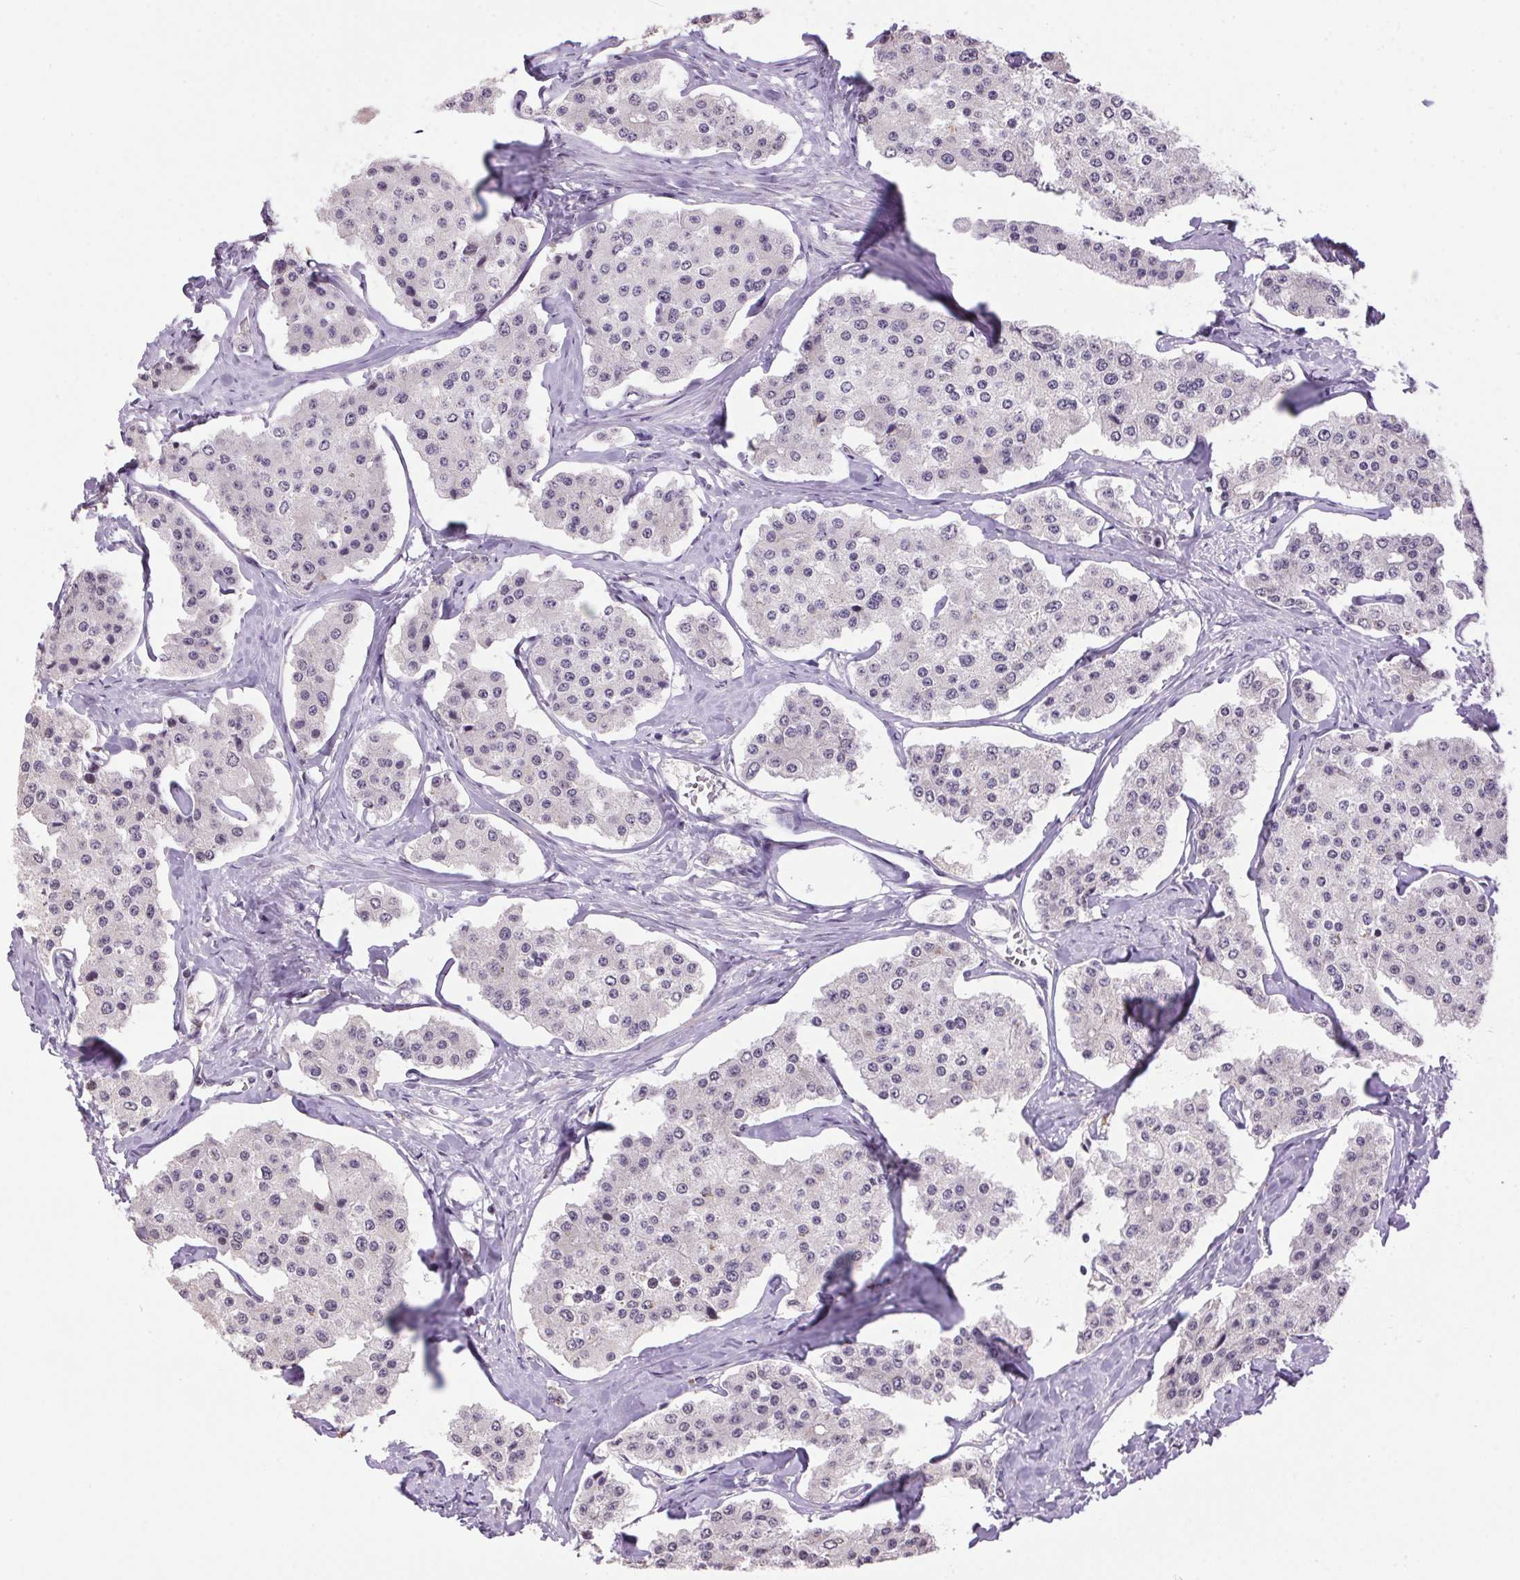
{"staining": {"intensity": "negative", "quantity": "none", "location": "none"}, "tissue": "carcinoid", "cell_type": "Tumor cells", "image_type": "cancer", "snomed": [{"axis": "morphology", "description": "Carcinoid, malignant, NOS"}, {"axis": "topography", "description": "Small intestine"}], "caption": "Tumor cells are negative for protein expression in human carcinoid (malignant).", "gene": "VWA3B", "patient": {"sex": "female", "age": 65}}